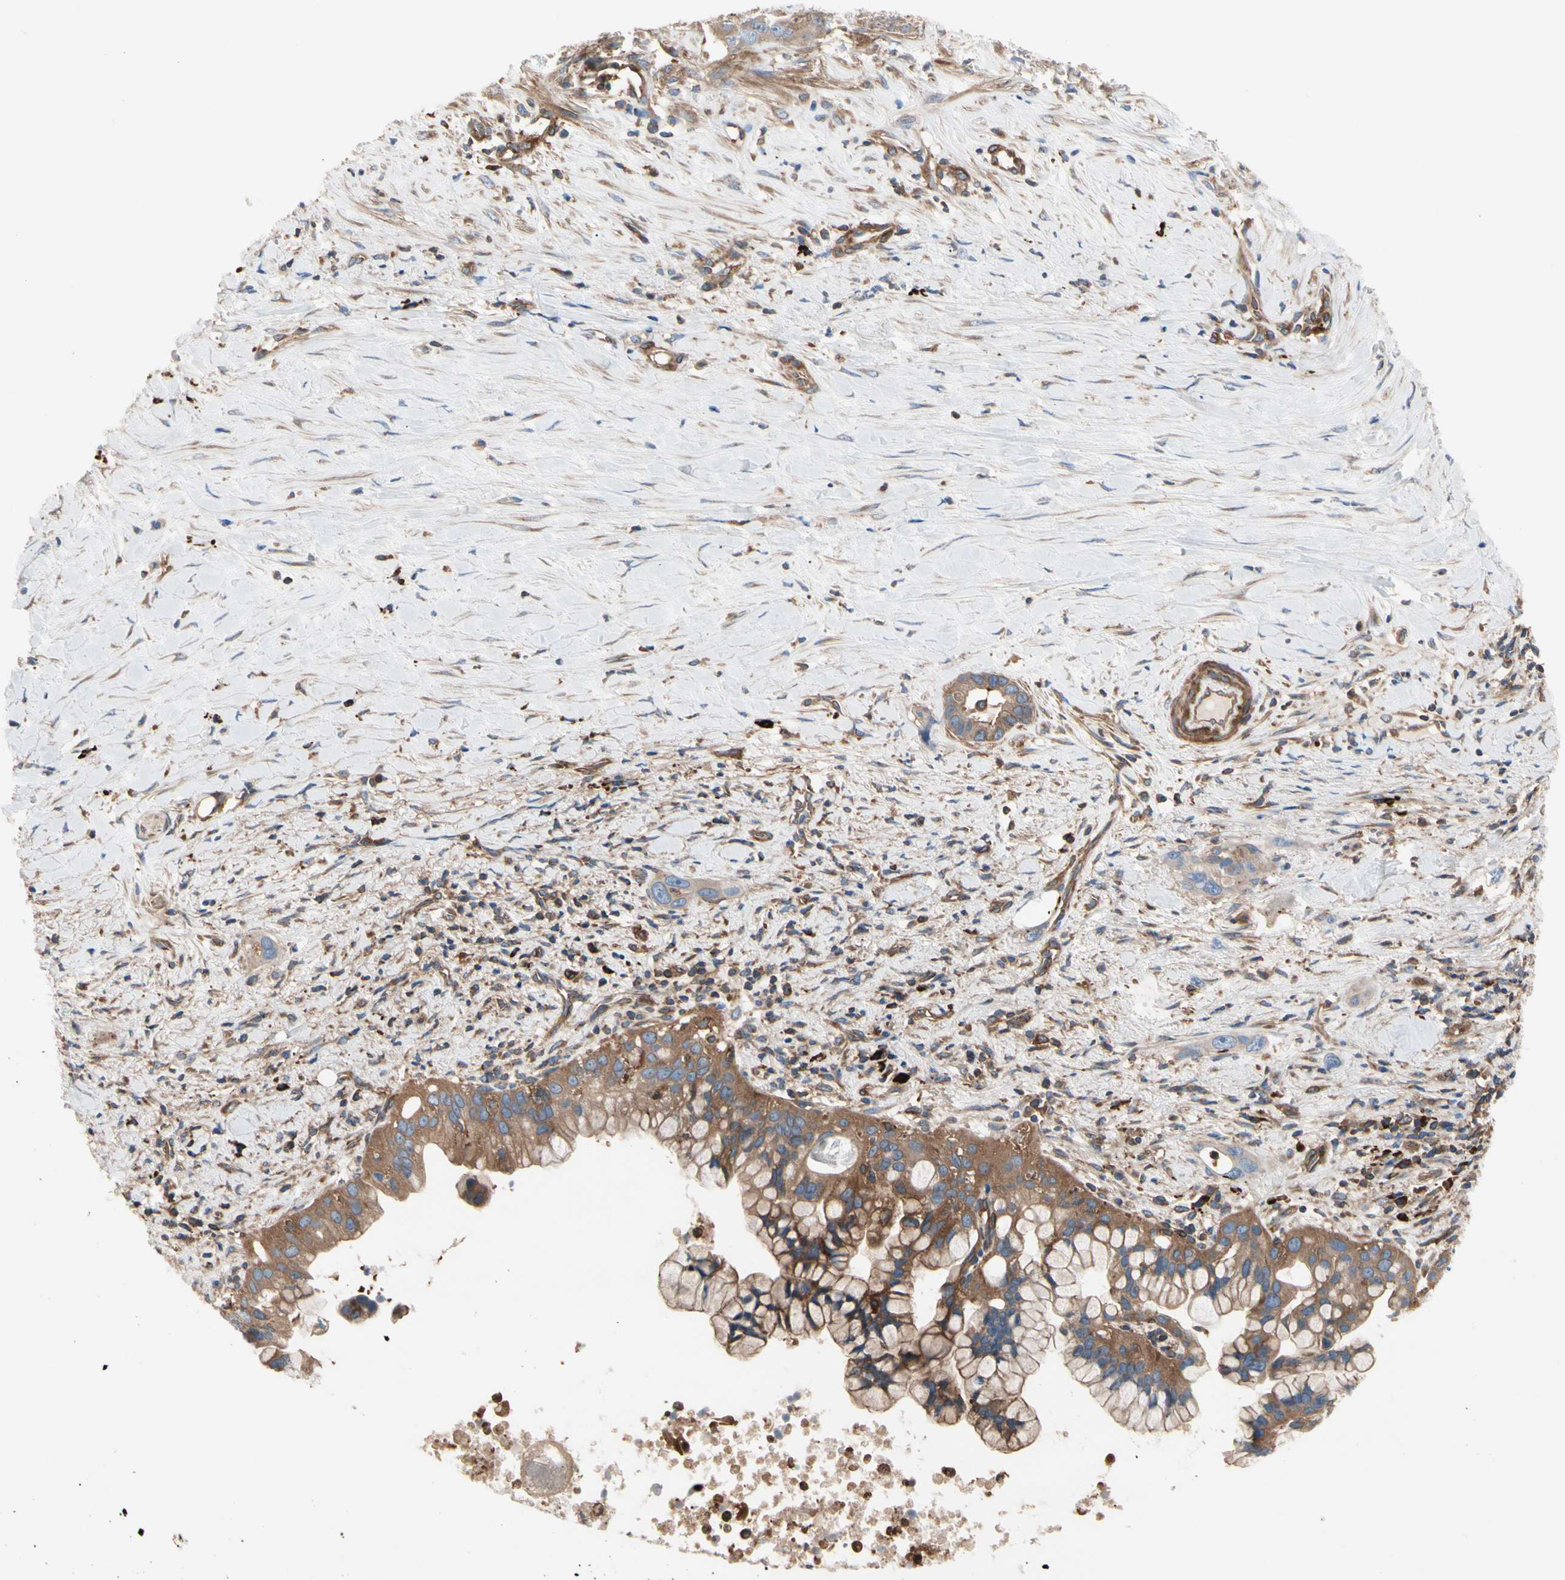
{"staining": {"intensity": "strong", "quantity": ">75%", "location": "cytoplasmic/membranous"}, "tissue": "liver cancer", "cell_type": "Tumor cells", "image_type": "cancer", "snomed": [{"axis": "morphology", "description": "Cholangiocarcinoma"}, {"axis": "topography", "description": "Liver"}], "caption": "This is an image of IHC staining of liver cholangiocarcinoma, which shows strong positivity in the cytoplasmic/membranous of tumor cells.", "gene": "ROCK1", "patient": {"sex": "female", "age": 65}}